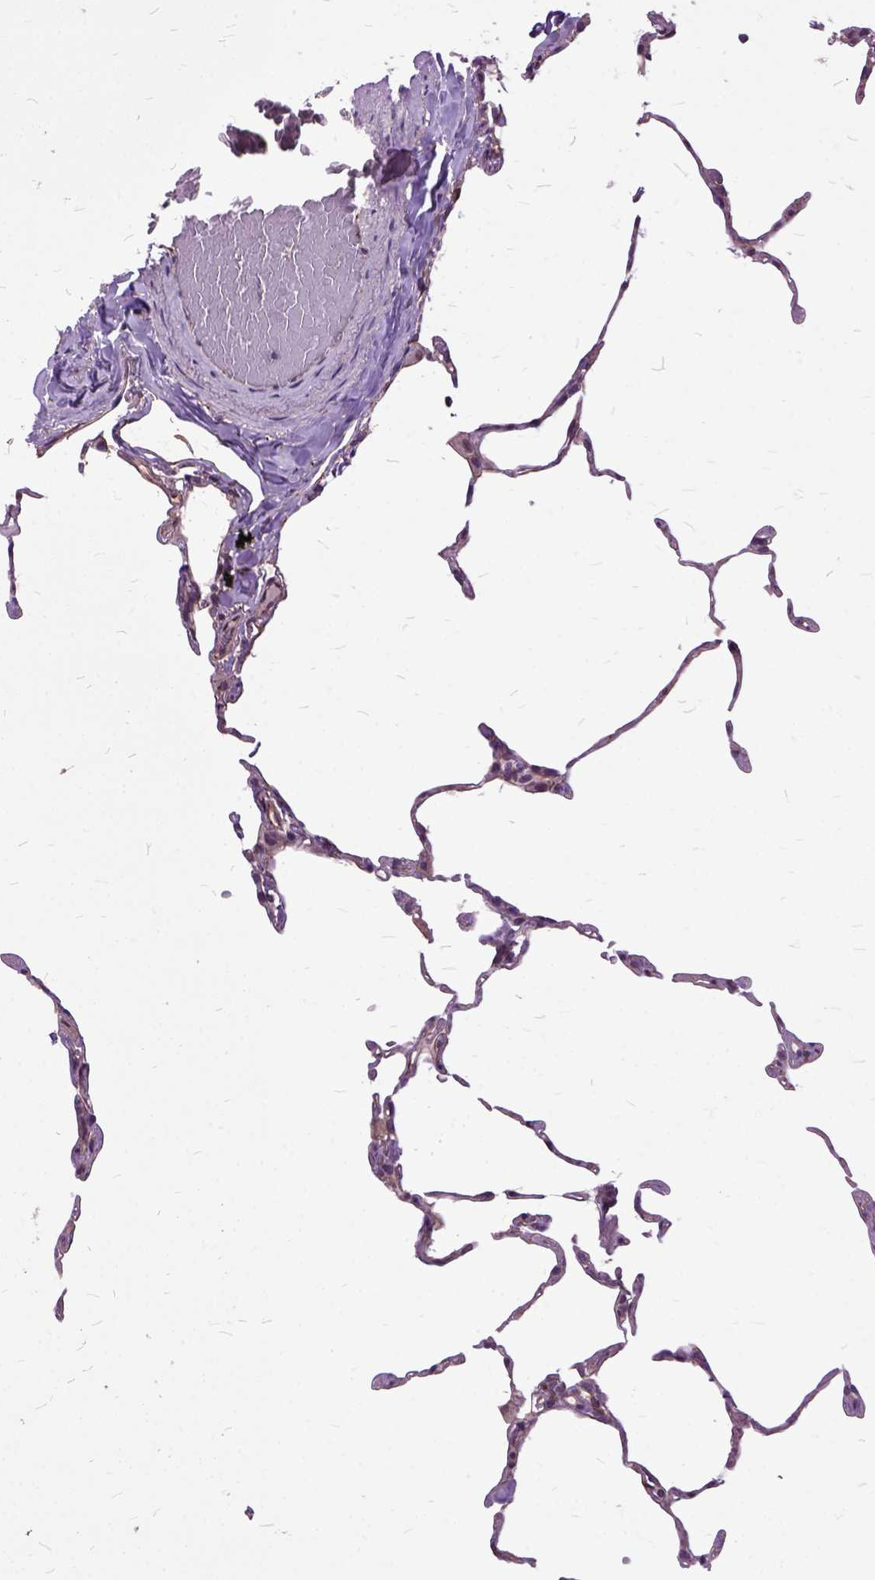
{"staining": {"intensity": "negative", "quantity": "none", "location": "none"}, "tissue": "lung", "cell_type": "Alveolar cells", "image_type": "normal", "snomed": [{"axis": "morphology", "description": "Normal tissue, NOS"}, {"axis": "topography", "description": "Lung"}], "caption": "IHC of benign human lung exhibits no positivity in alveolar cells.", "gene": "AREG", "patient": {"sex": "female", "age": 57}}